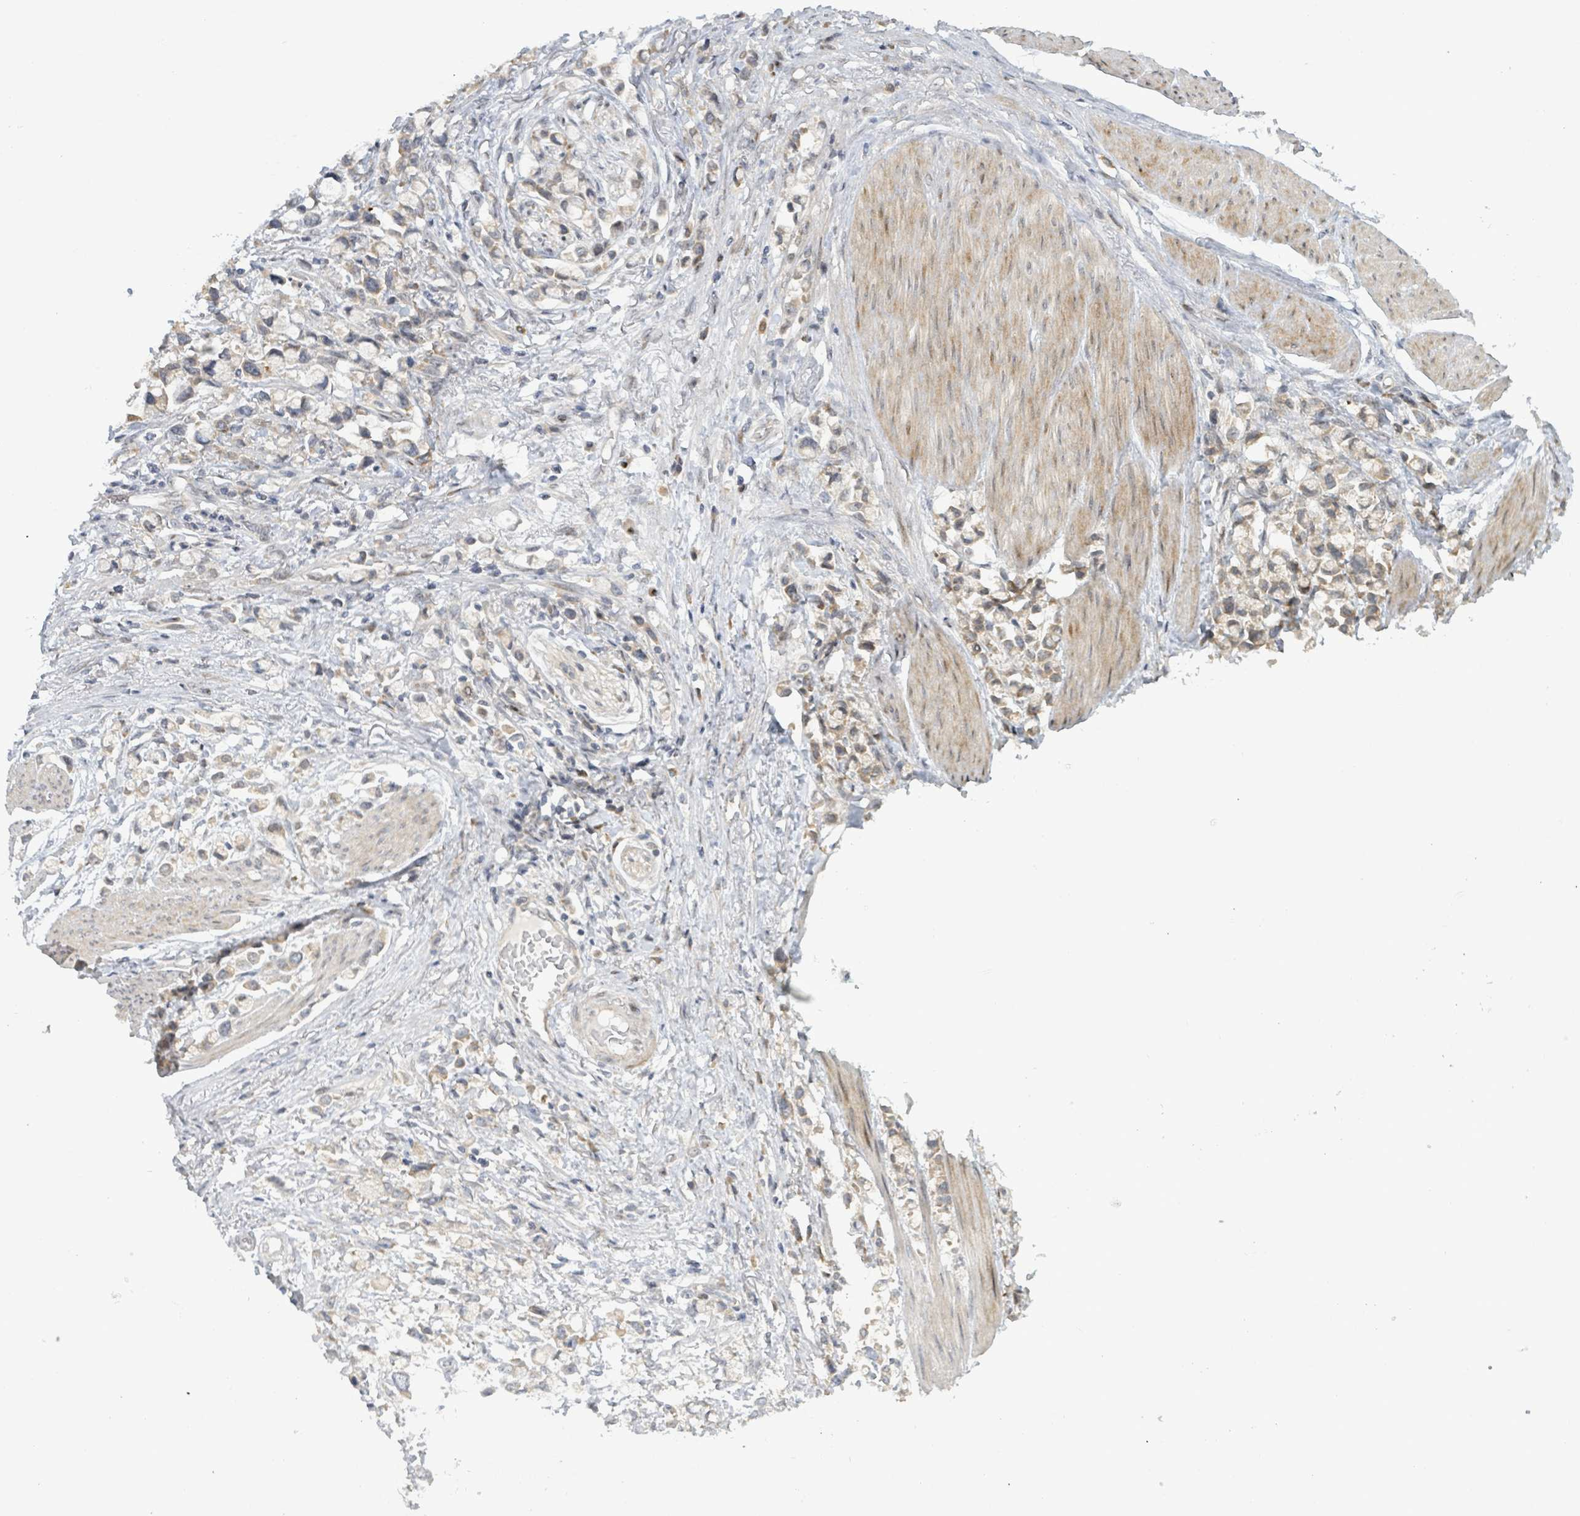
{"staining": {"intensity": "weak", "quantity": "25%-75%", "location": "cytoplasmic/membranous"}, "tissue": "stomach cancer", "cell_type": "Tumor cells", "image_type": "cancer", "snomed": [{"axis": "morphology", "description": "Adenocarcinoma, NOS"}, {"axis": "topography", "description": "Stomach"}], "caption": "Stomach cancer was stained to show a protein in brown. There is low levels of weak cytoplasmic/membranous positivity in approximately 25%-75% of tumor cells.", "gene": "RPL32", "patient": {"sex": "female", "age": 81}}